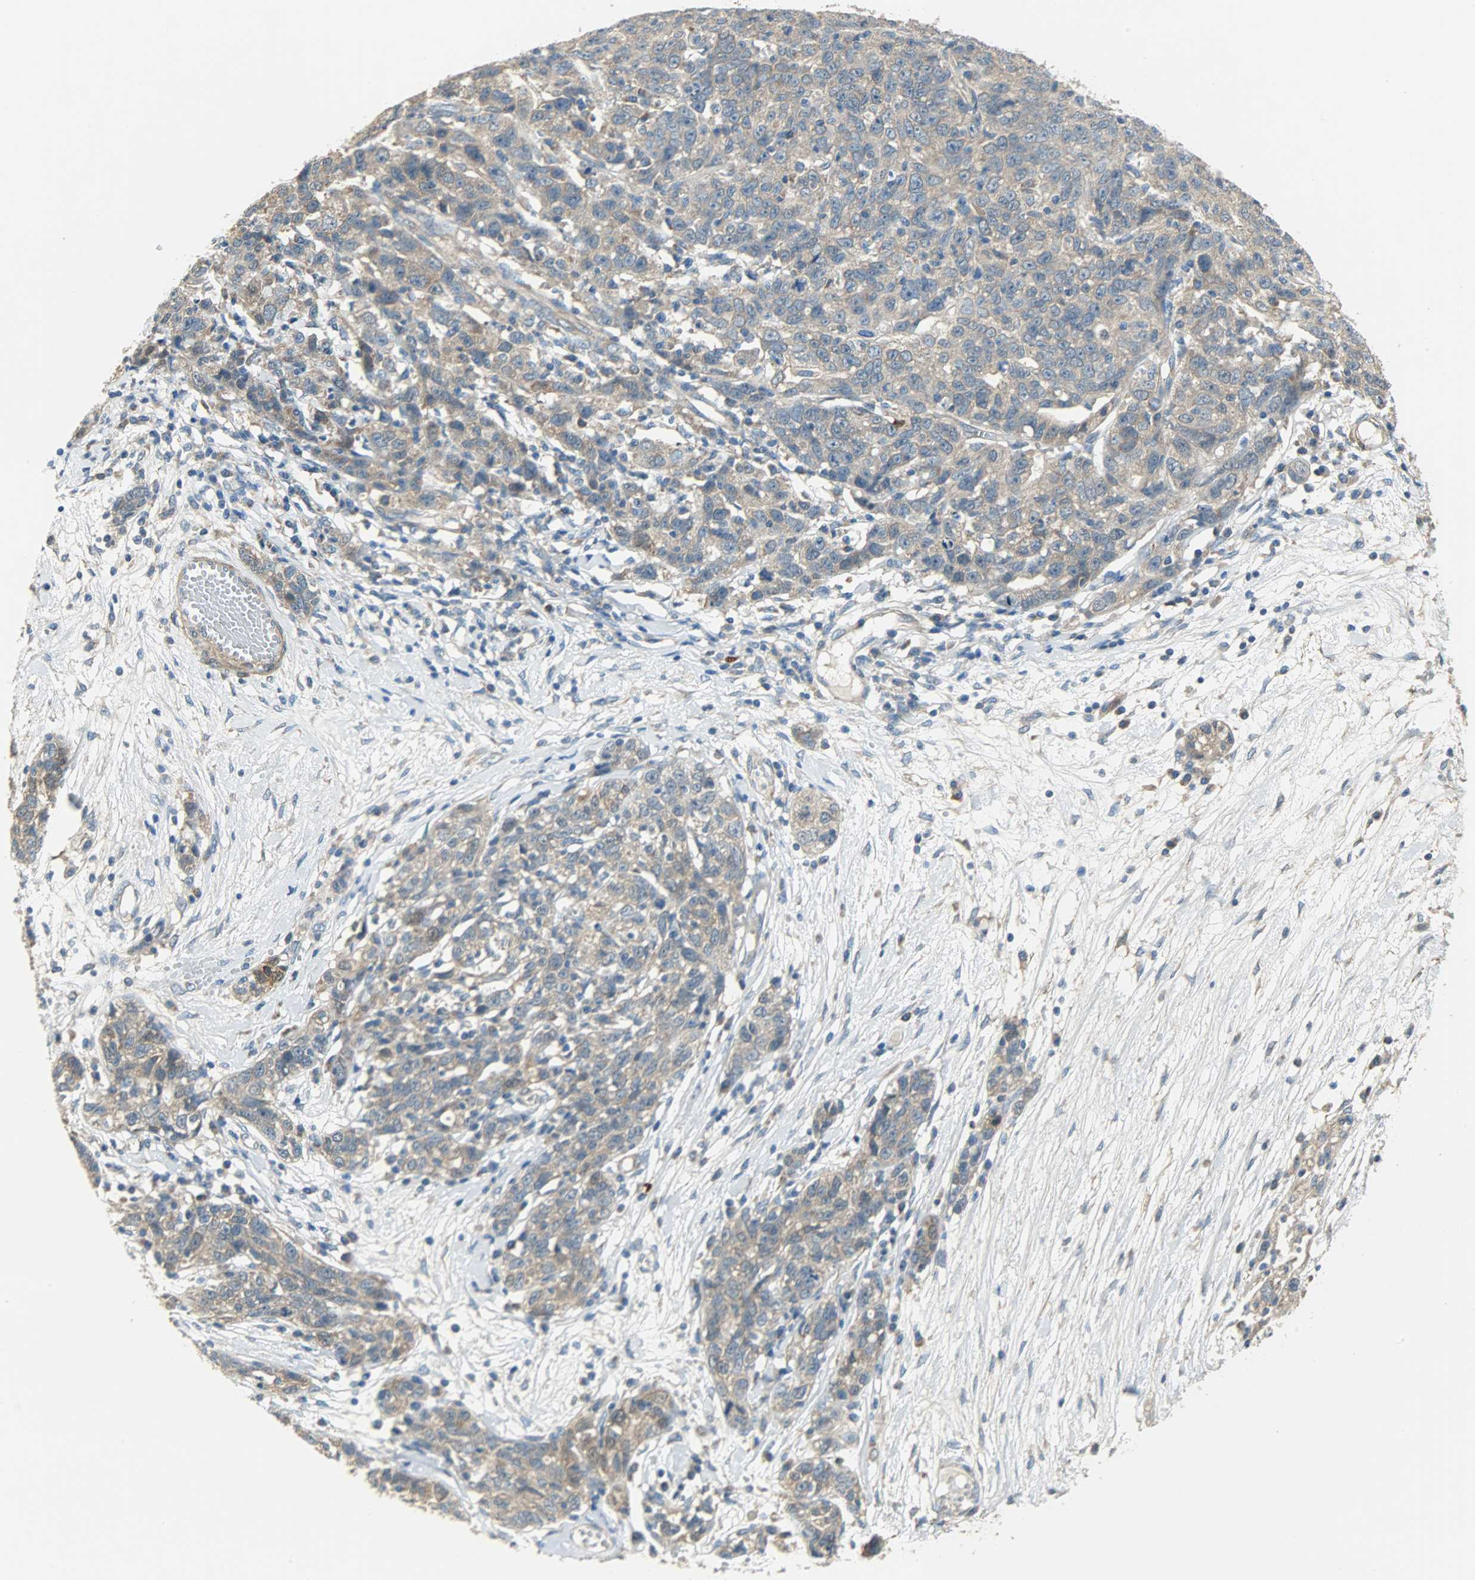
{"staining": {"intensity": "moderate", "quantity": ">75%", "location": "cytoplasmic/membranous"}, "tissue": "ovarian cancer", "cell_type": "Tumor cells", "image_type": "cancer", "snomed": [{"axis": "morphology", "description": "Cystadenocarcinoma, serous, NOS"}, {"axis": "topography", "description": "Ovary"}], "caption": "An image of human ovarian cancer (serous cystadenocarcinoma) stained for a protein displays moderate cytoplasmic/membranous brown staining in tumor cells.", "gene": "C1orf198", "patient": {"sex": "female", "age": 71}}